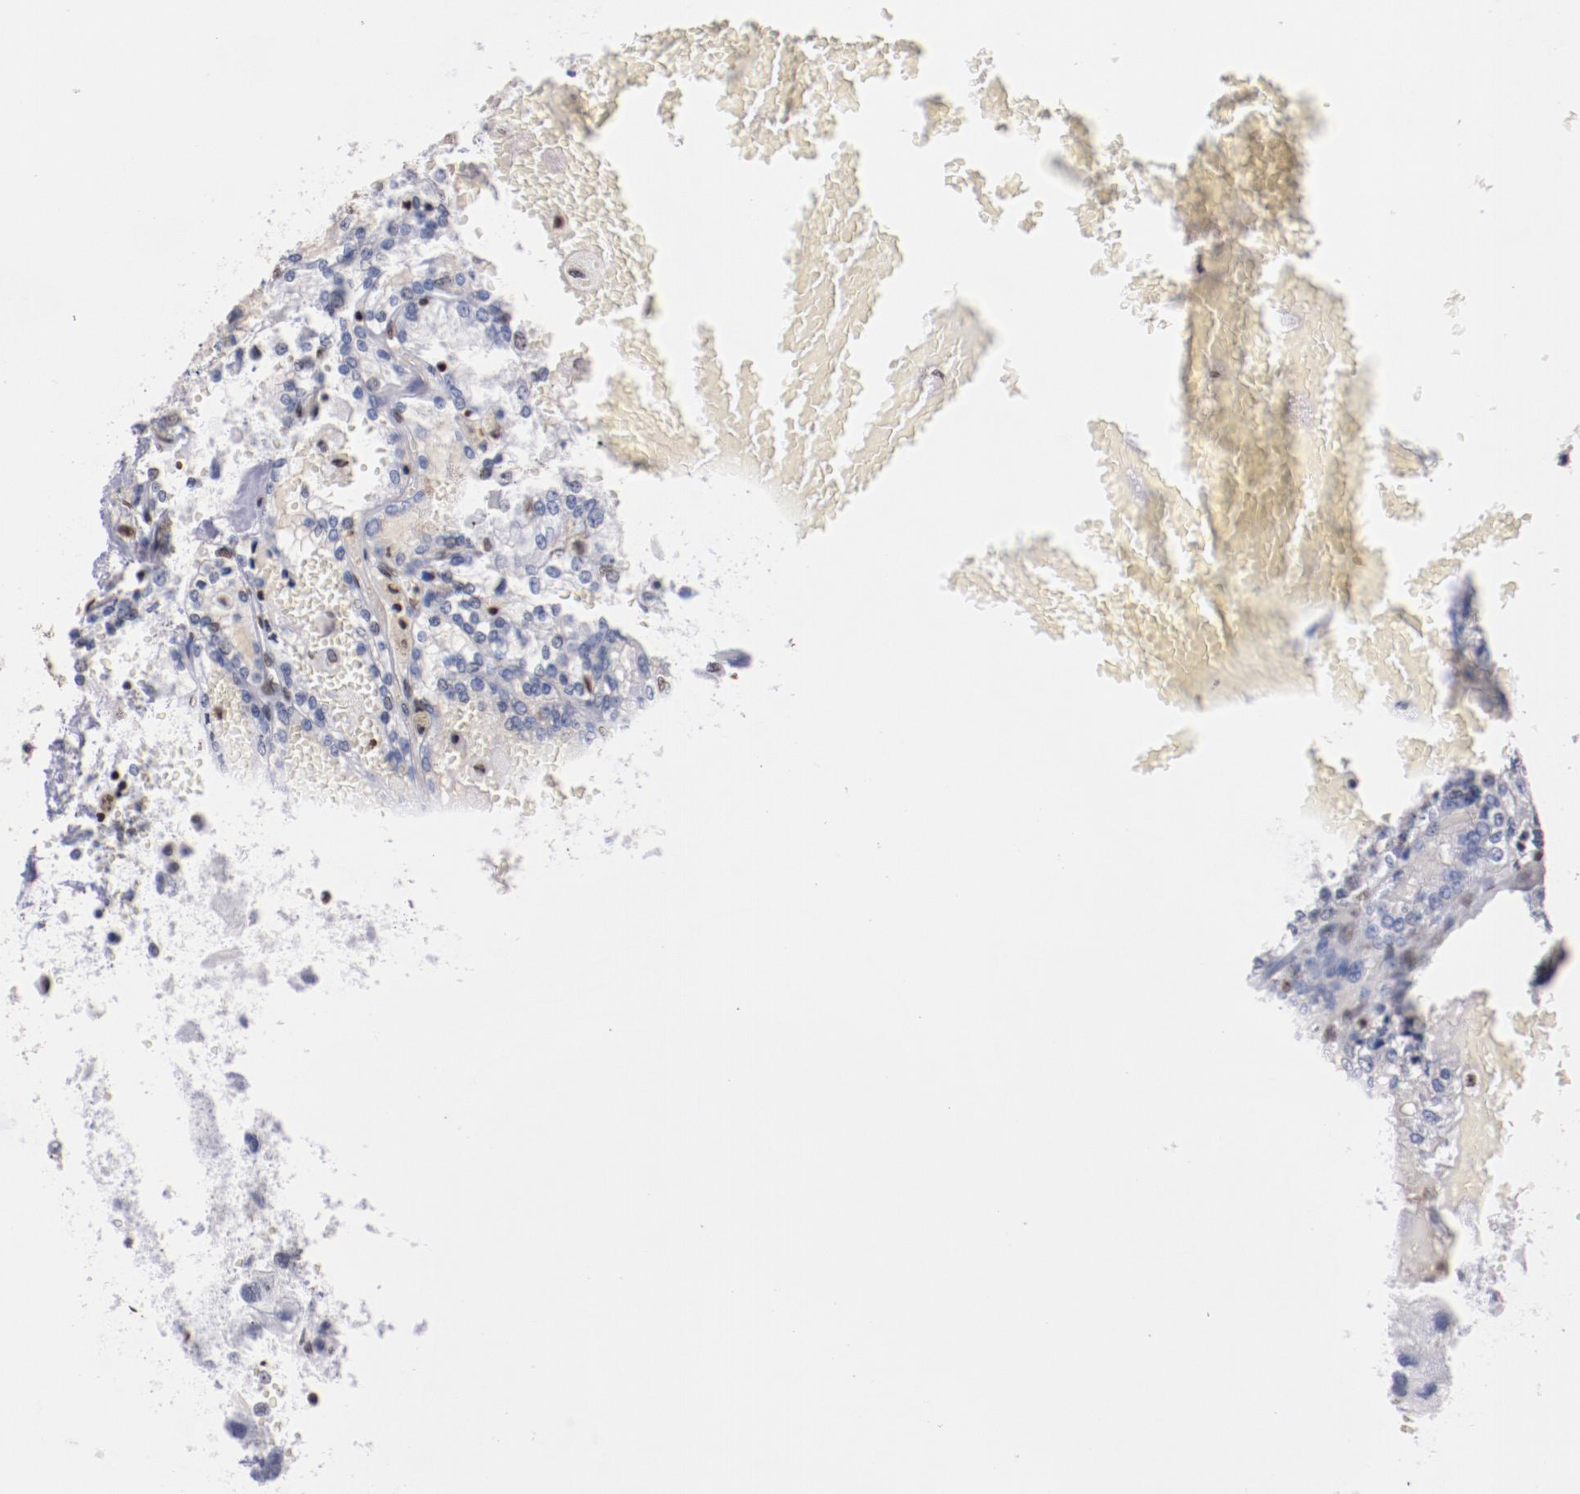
{"staining": {"intensity": "negative", "quantity": "none", "location": "none"}, "tissue": "renal cancer", "cell_type": "Tumor cells", "image_type": "cancer", "snomed": [{"axis": "morphology", "description": "Adenocarcinoma, NOS"}, {"axis": "topography", "description": "Kidney"}], "caption": "Immunohistochemical staining of renal cancer demonstrates no significant staining in tumor cells.", "gene": "IFI16", "patient": {"sex": "female", "age": 56}}